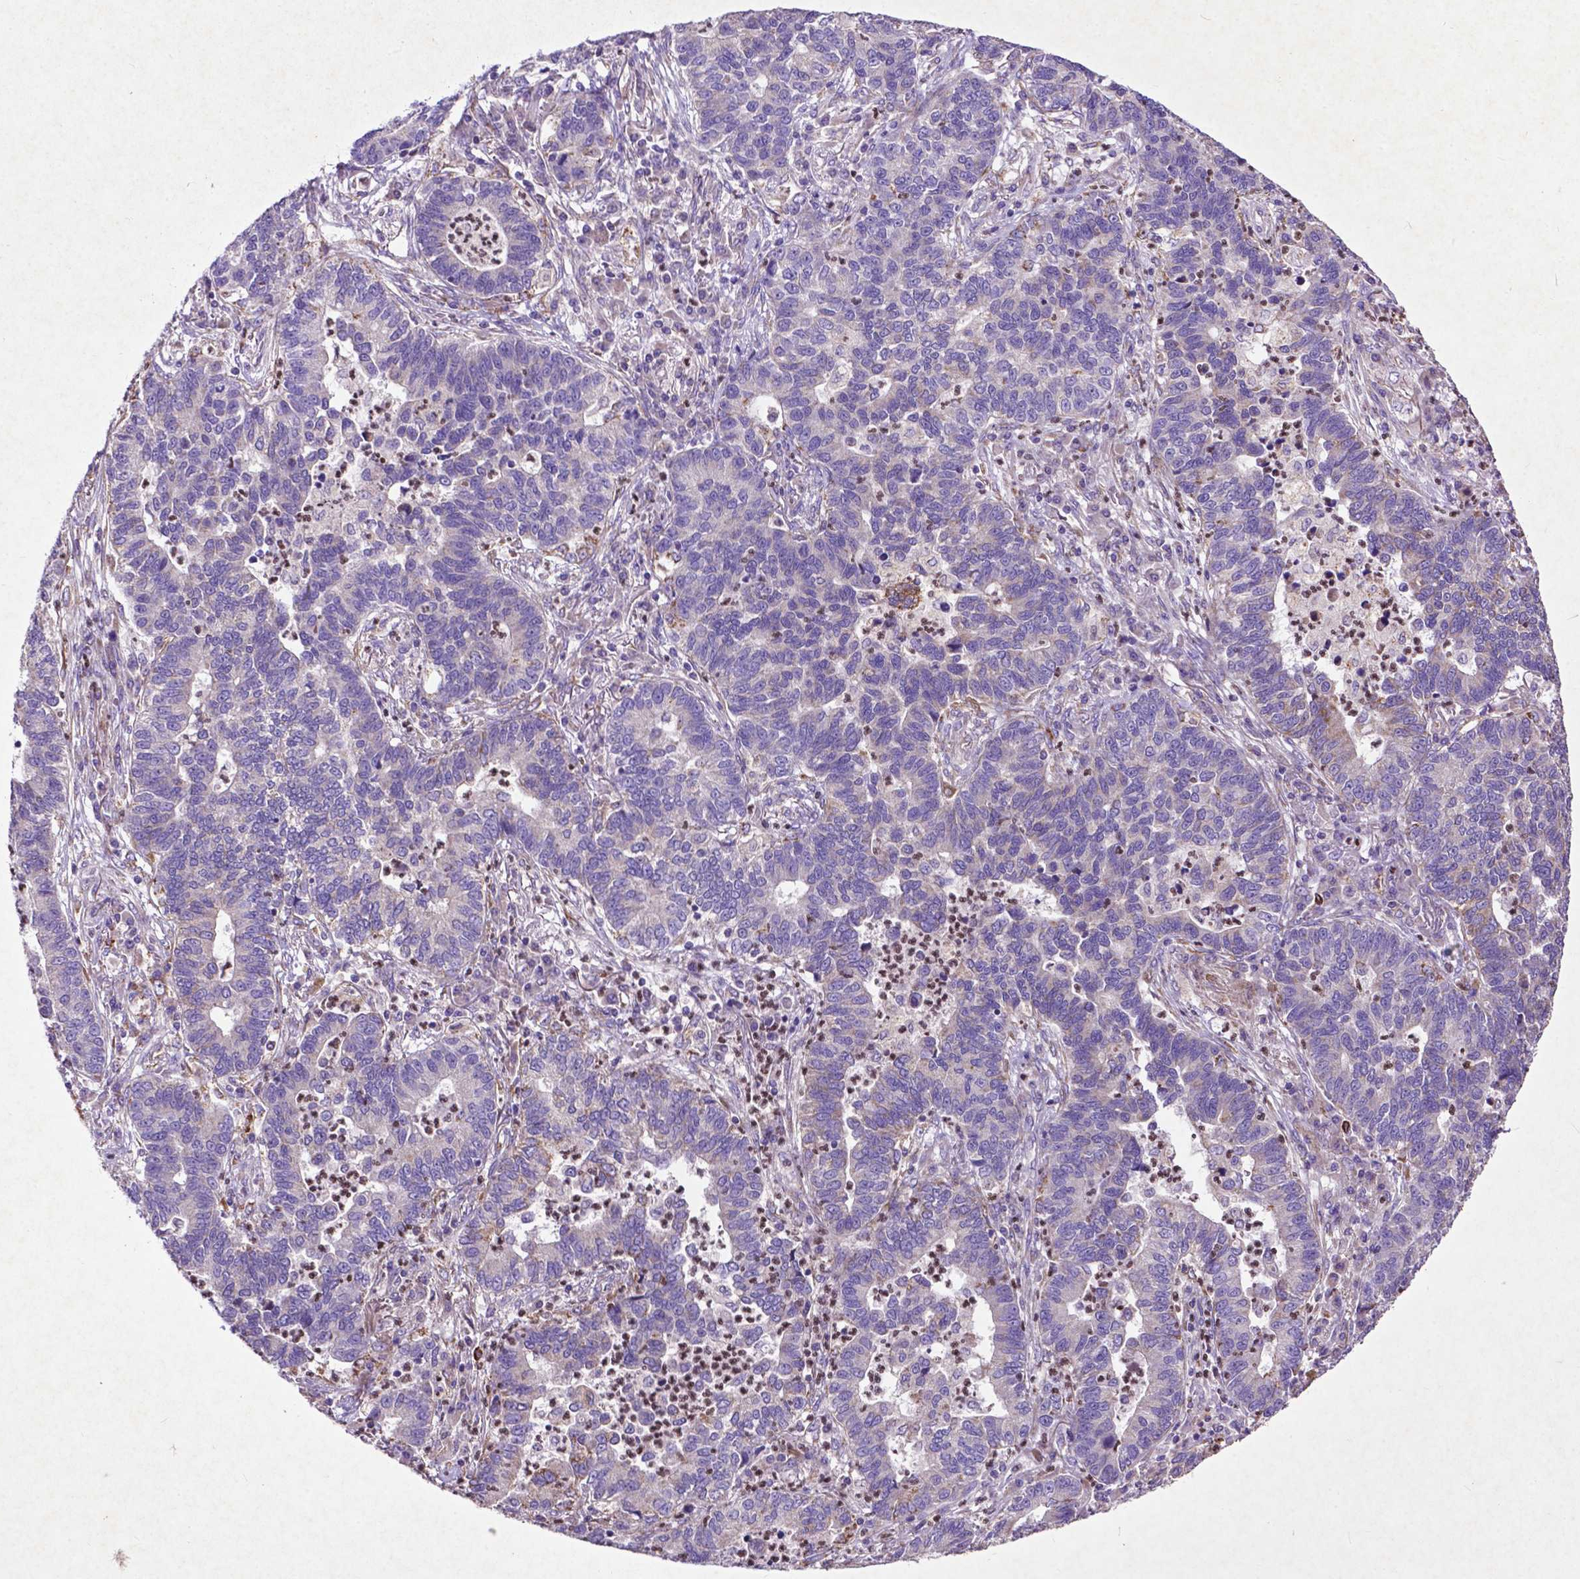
{"staining": {"intensity": "negative", "quantity": "none", "location": "none"}, "tissue": "lung cancer", "cell_type": "Tumor cells", "image_type": "cancer", "snomed": [{"axis": "morphology", "description": "Adenocarcinoma, NOS"}, {"axis": "topography", "description": "Lung"}], "caption": "Protein analysis of lung adenocarcinoma displays no significant staining in tumor cells.", "gene": "THEGL", "patient": {"sex": "female", "age": 57}}